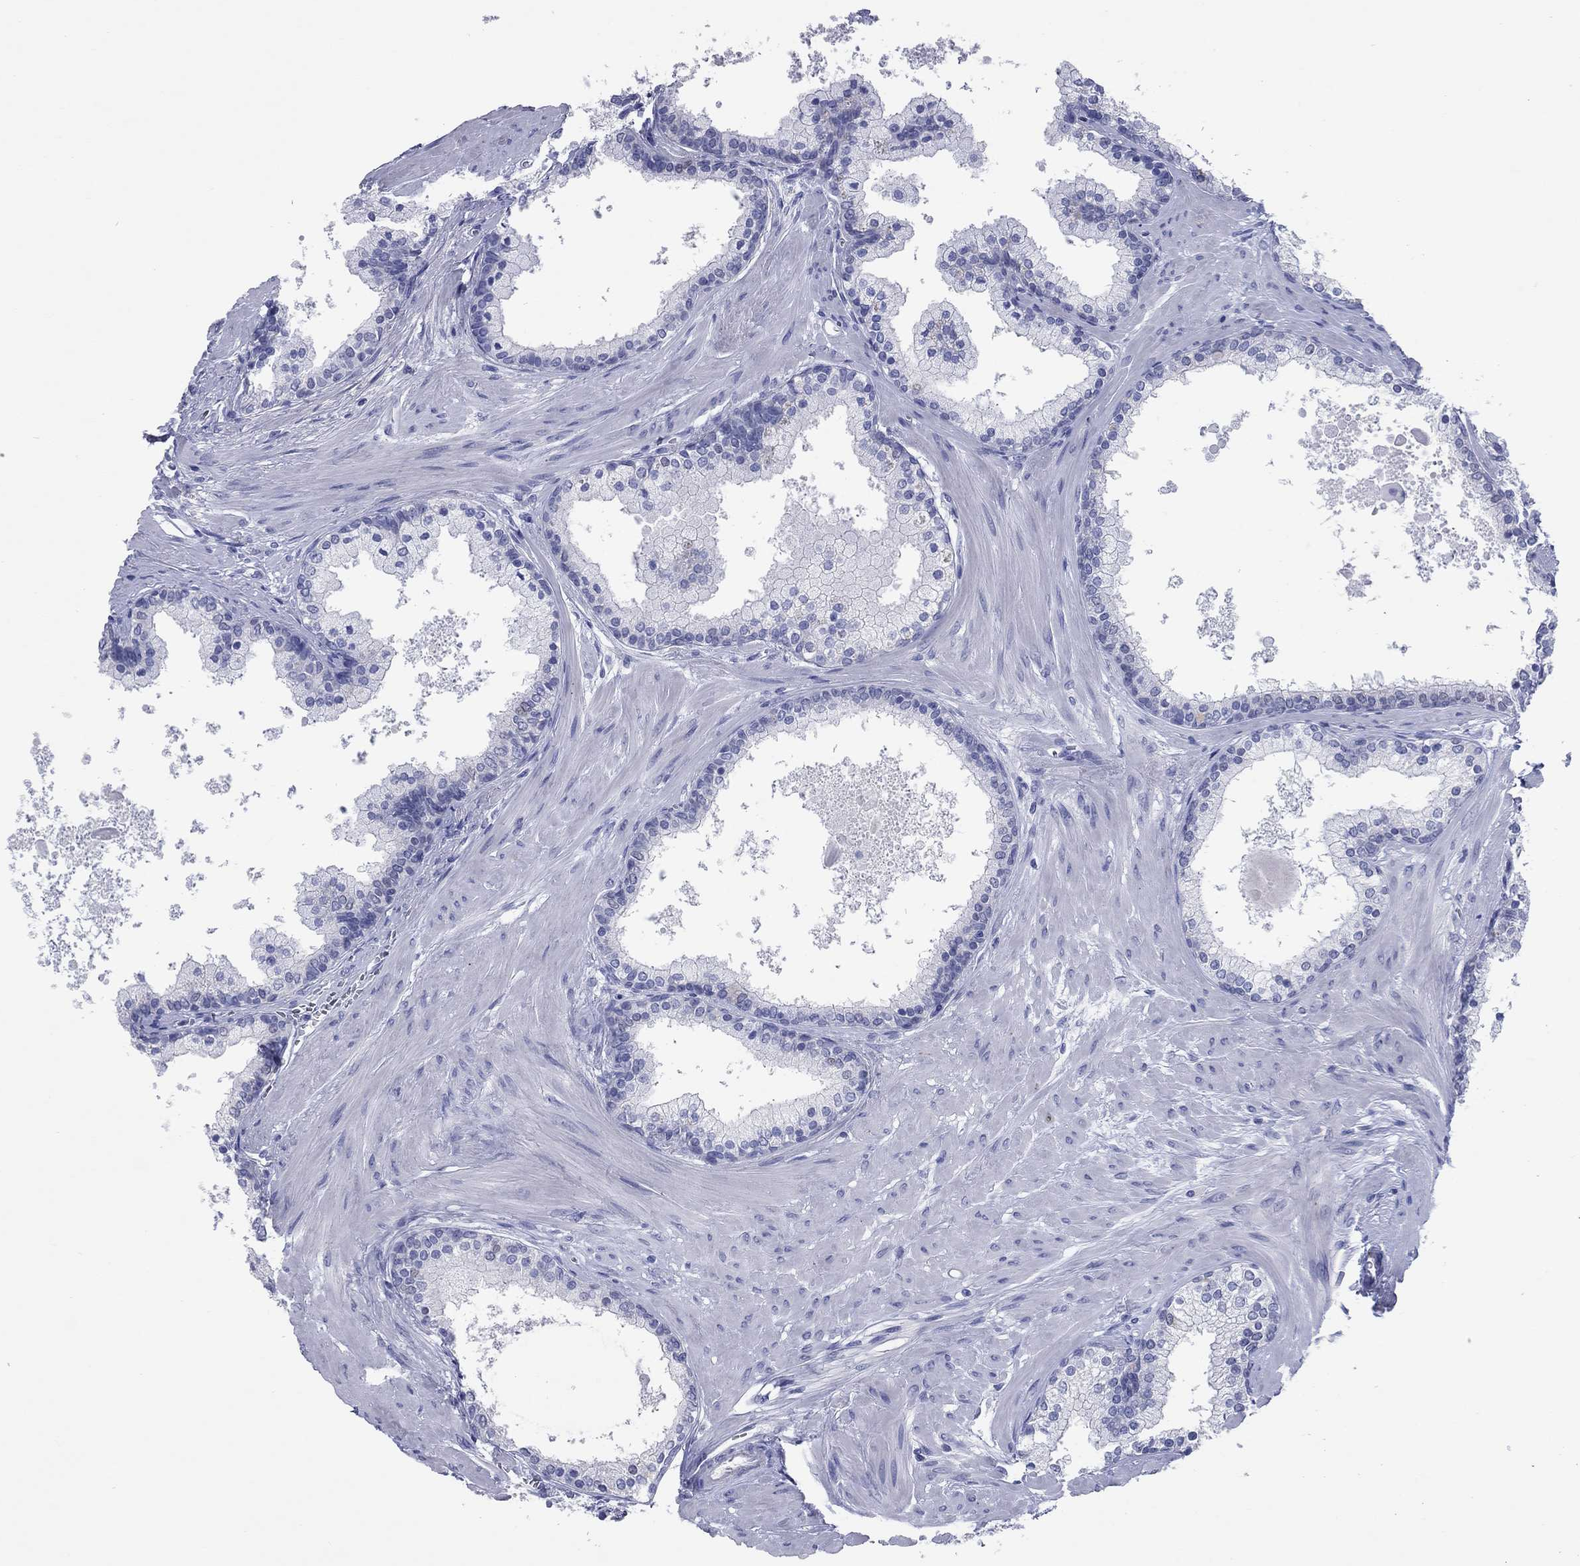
{"staining": {"intensity": "negative", "quantity": "none", "location": "none"}, "tissue": "prostate", "cell_type": "Glandular cells", "image_type": "normal", "snomed": [{"axis": "morphology", "description": "Normal tissue, NOS"}, {"axis": "topography", "description": "Prostate"}], "caption": "Immunohistochemical staining of normal human prostate shows no significant expression in glandular cells.", "gene": "CCNA1", "patient": {"sex": "male", "age": 61}}